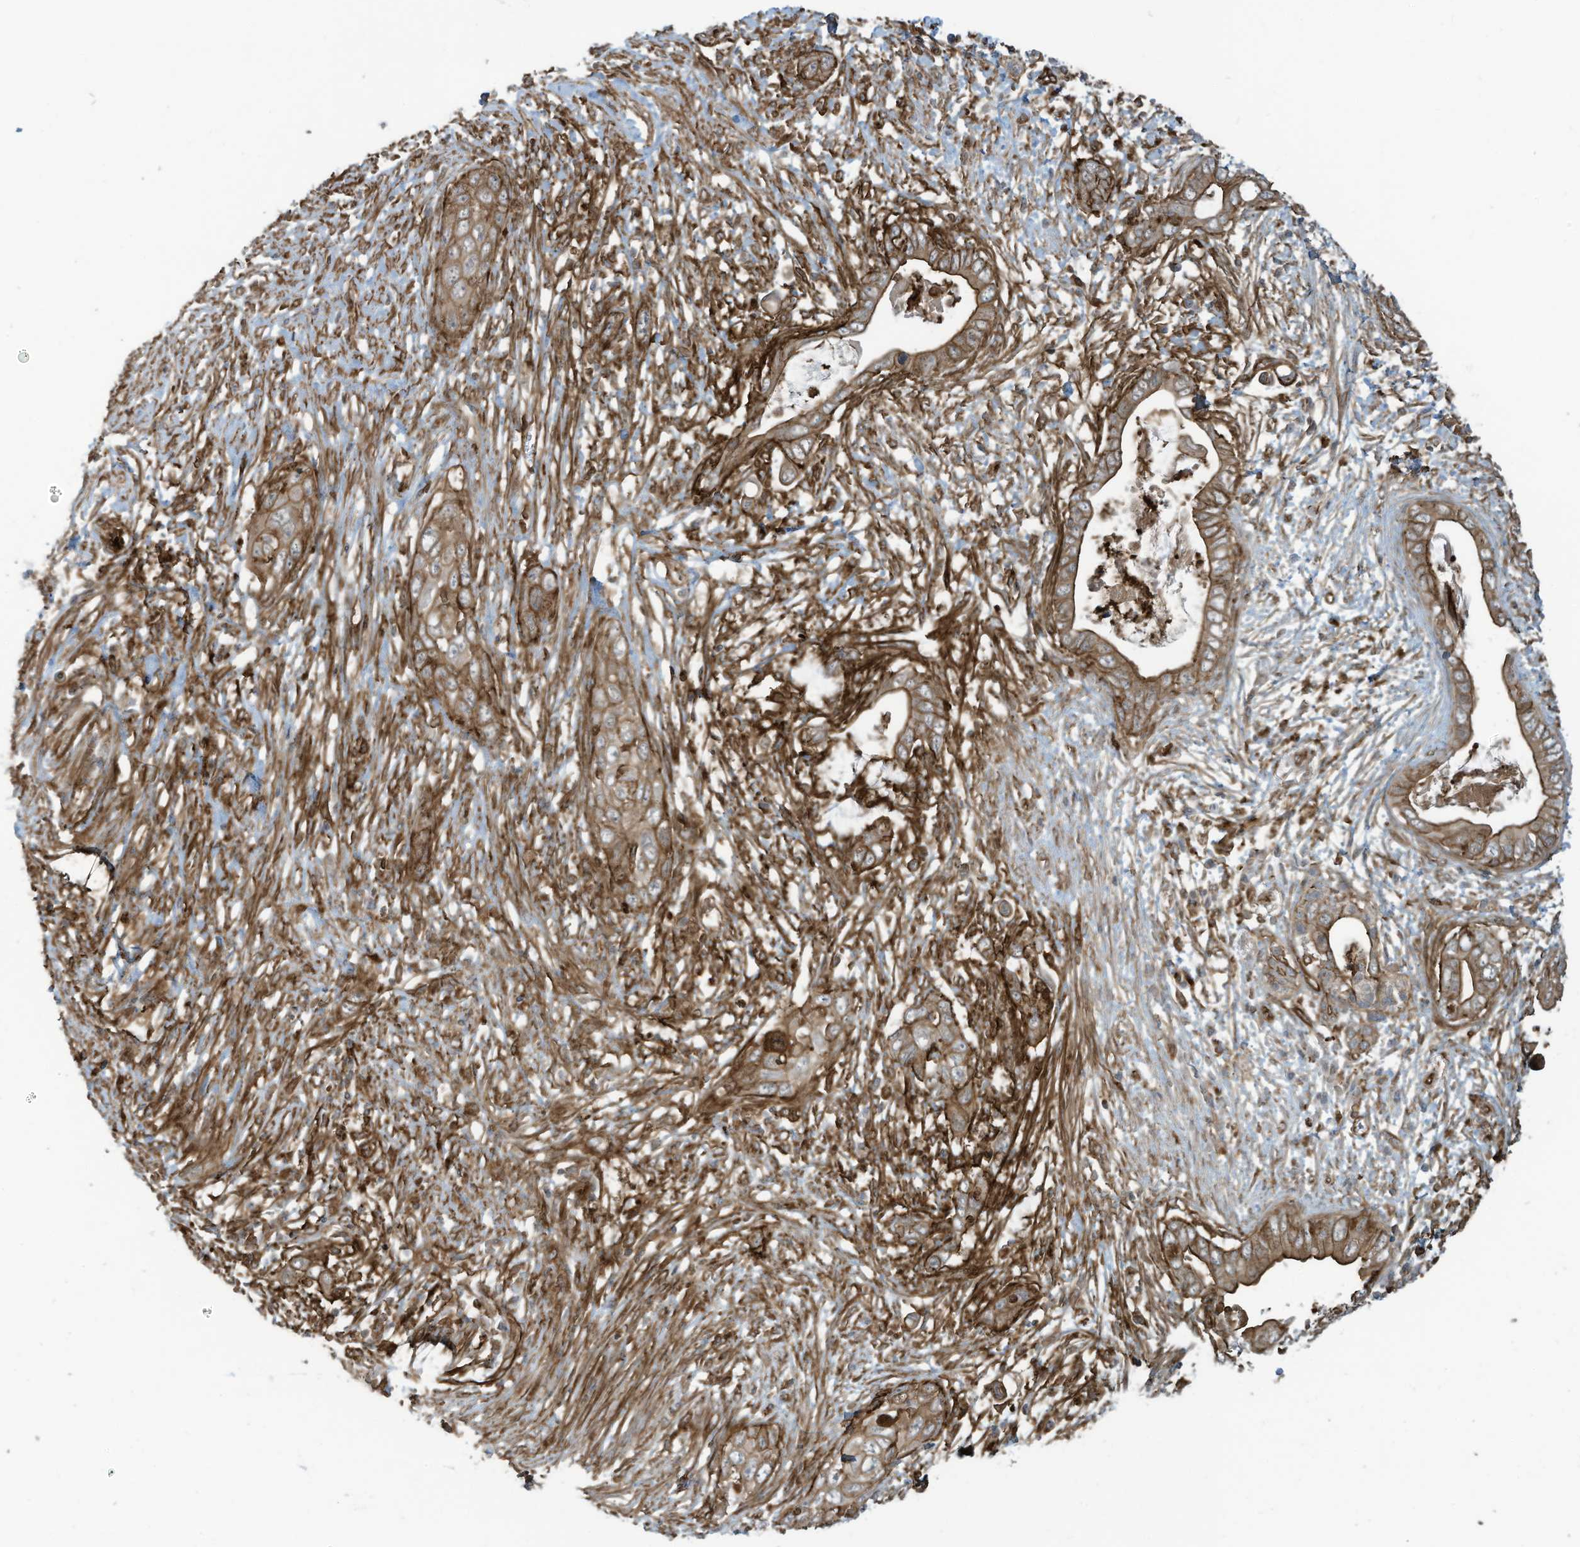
{"staining": {"intensity": "moderate", "quantity": ">75%", "location": "cytoplasmic/membranous"}, "tissue": "pancreatic cancer", "cell_type": "Tumor cells", "image_type": "cancer", "snomed": [{"axis": "morphology", "description": "Adenocarcinoma, NOS"}, {"axis": "topography", "description": "Pancreas"}], "caption": "Pancreatic adenocarcinoma tissue demonstrates moderate cytoplasmic/membranous positivity in about >75% of tumor cells The staining is performed using DAB brown chromogen to label protein expression. The nuclei are counter-stained blue using hematoxylin.", "gene": "SLC9A2", "patient": {"sex": "male", "age": 75}}